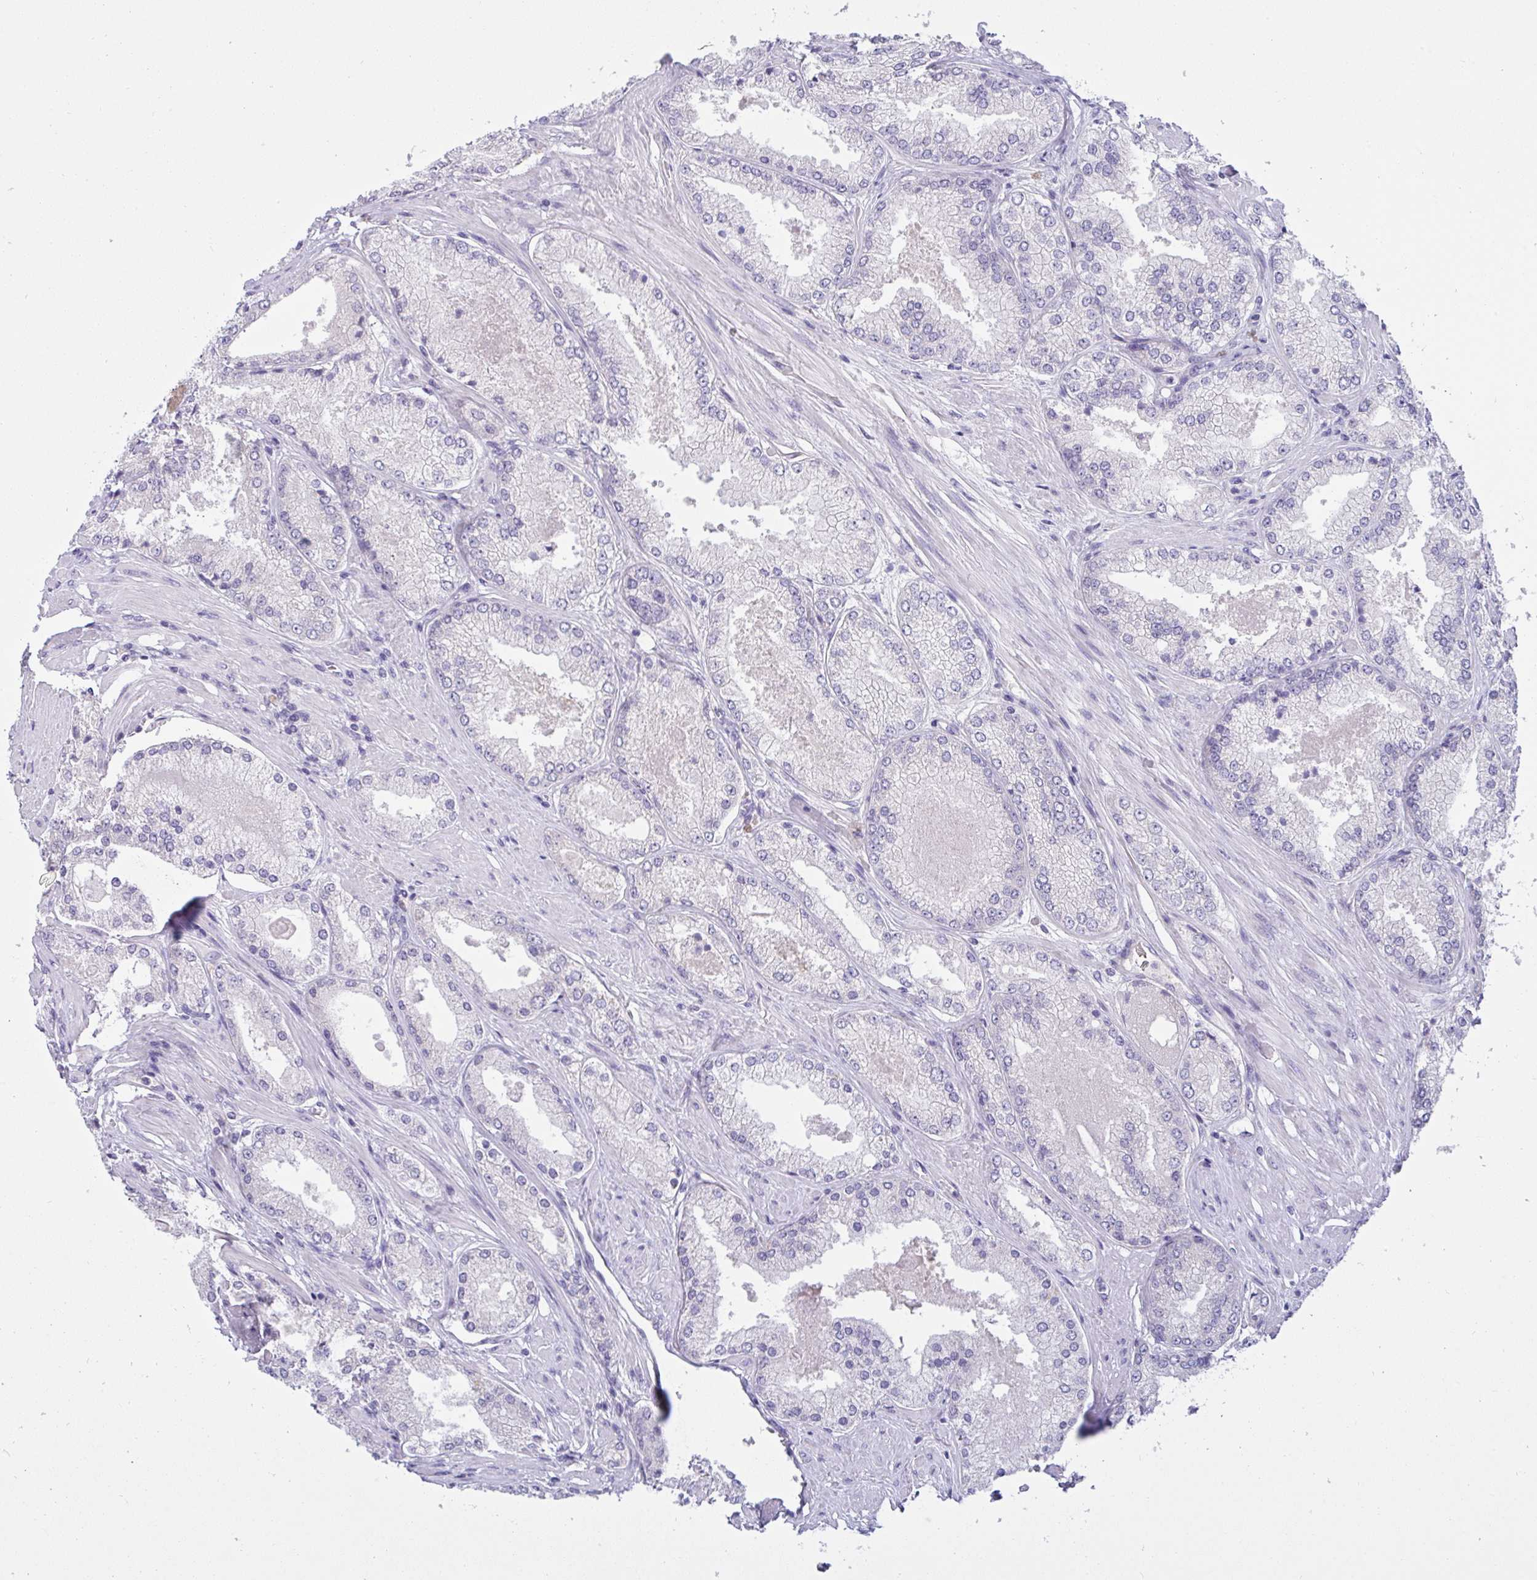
{"staining": {"intensity": "negative", "quantity": "none", "location": "none"}, "tissue": "prostate cancer", "cell_type": "Tumor cells", "image_type": "cancer", "snomed": [{"axis": "morphology", "description": "Adenocarcinoma, Low grade"}, {"axis": "topography", "description": "Prostate"}], "caption": "Tumor cells show no significant protein expression in prostate cancer (low-grade adenocarcinoma).", "gene": "TMEM41A", "patient": {"sex": "male", "age": 68}}